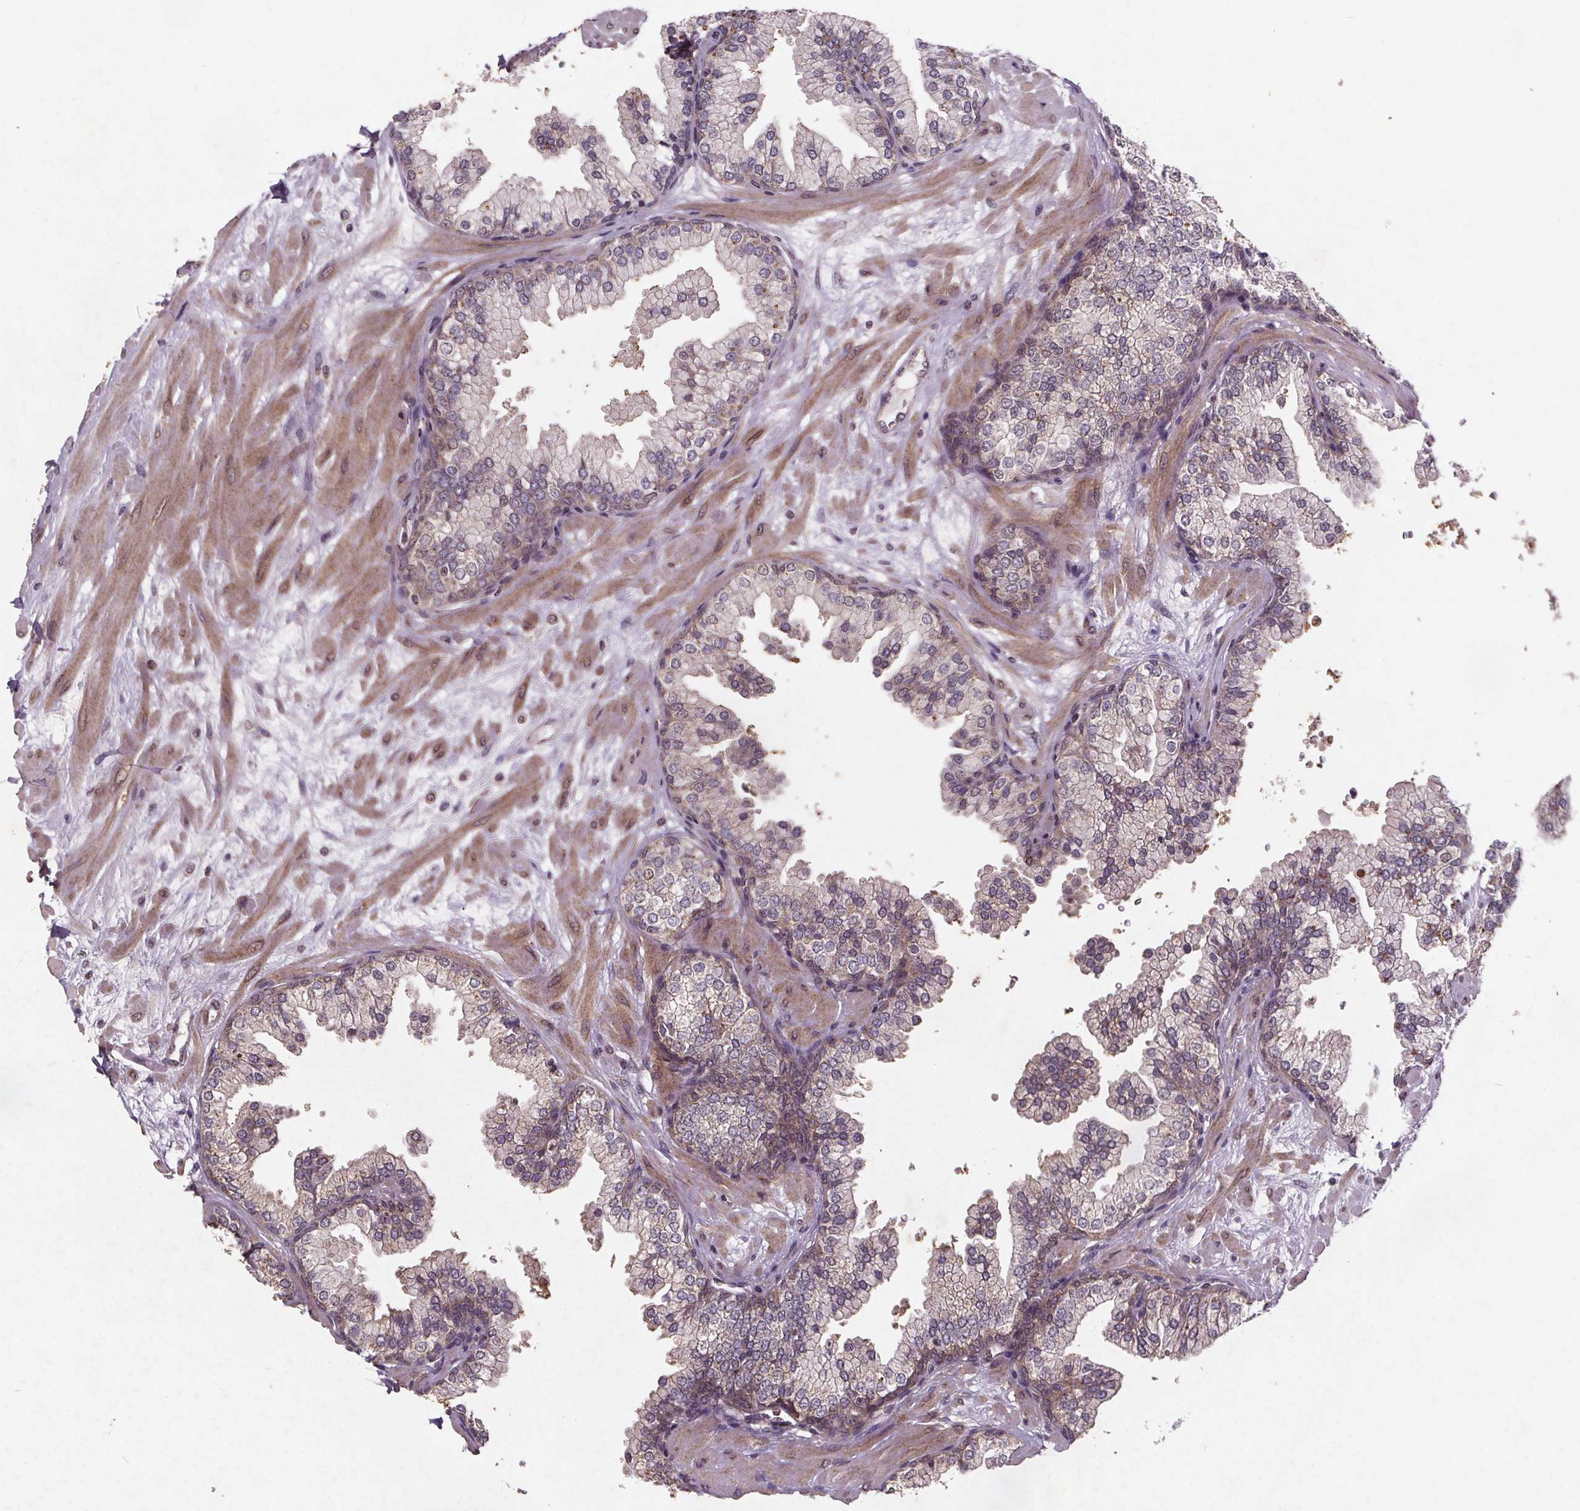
{"staining": {"intensity": "negative", "quantity": "none", "location": "none"}, "tissue": "prostate", "cell_type": "Glandular cells", "image_type": "normal", "snomed": [{"axis": "morphology", "description": "Normal tissue, NOS"}, {"axis": "topography", "description": "Prostate"}, {"axis": "topography", "description": "Peripheral nerve tissue"}], "caption": "This is a photomicrograph of IHC staining of benign prostate, which shows no staining in glandular cells. (Immunohistochemistry (ihc), brightfield microscopy, high magnification).", "gene": "STRN3", "patient": {"sex": "male", "age": 61}}